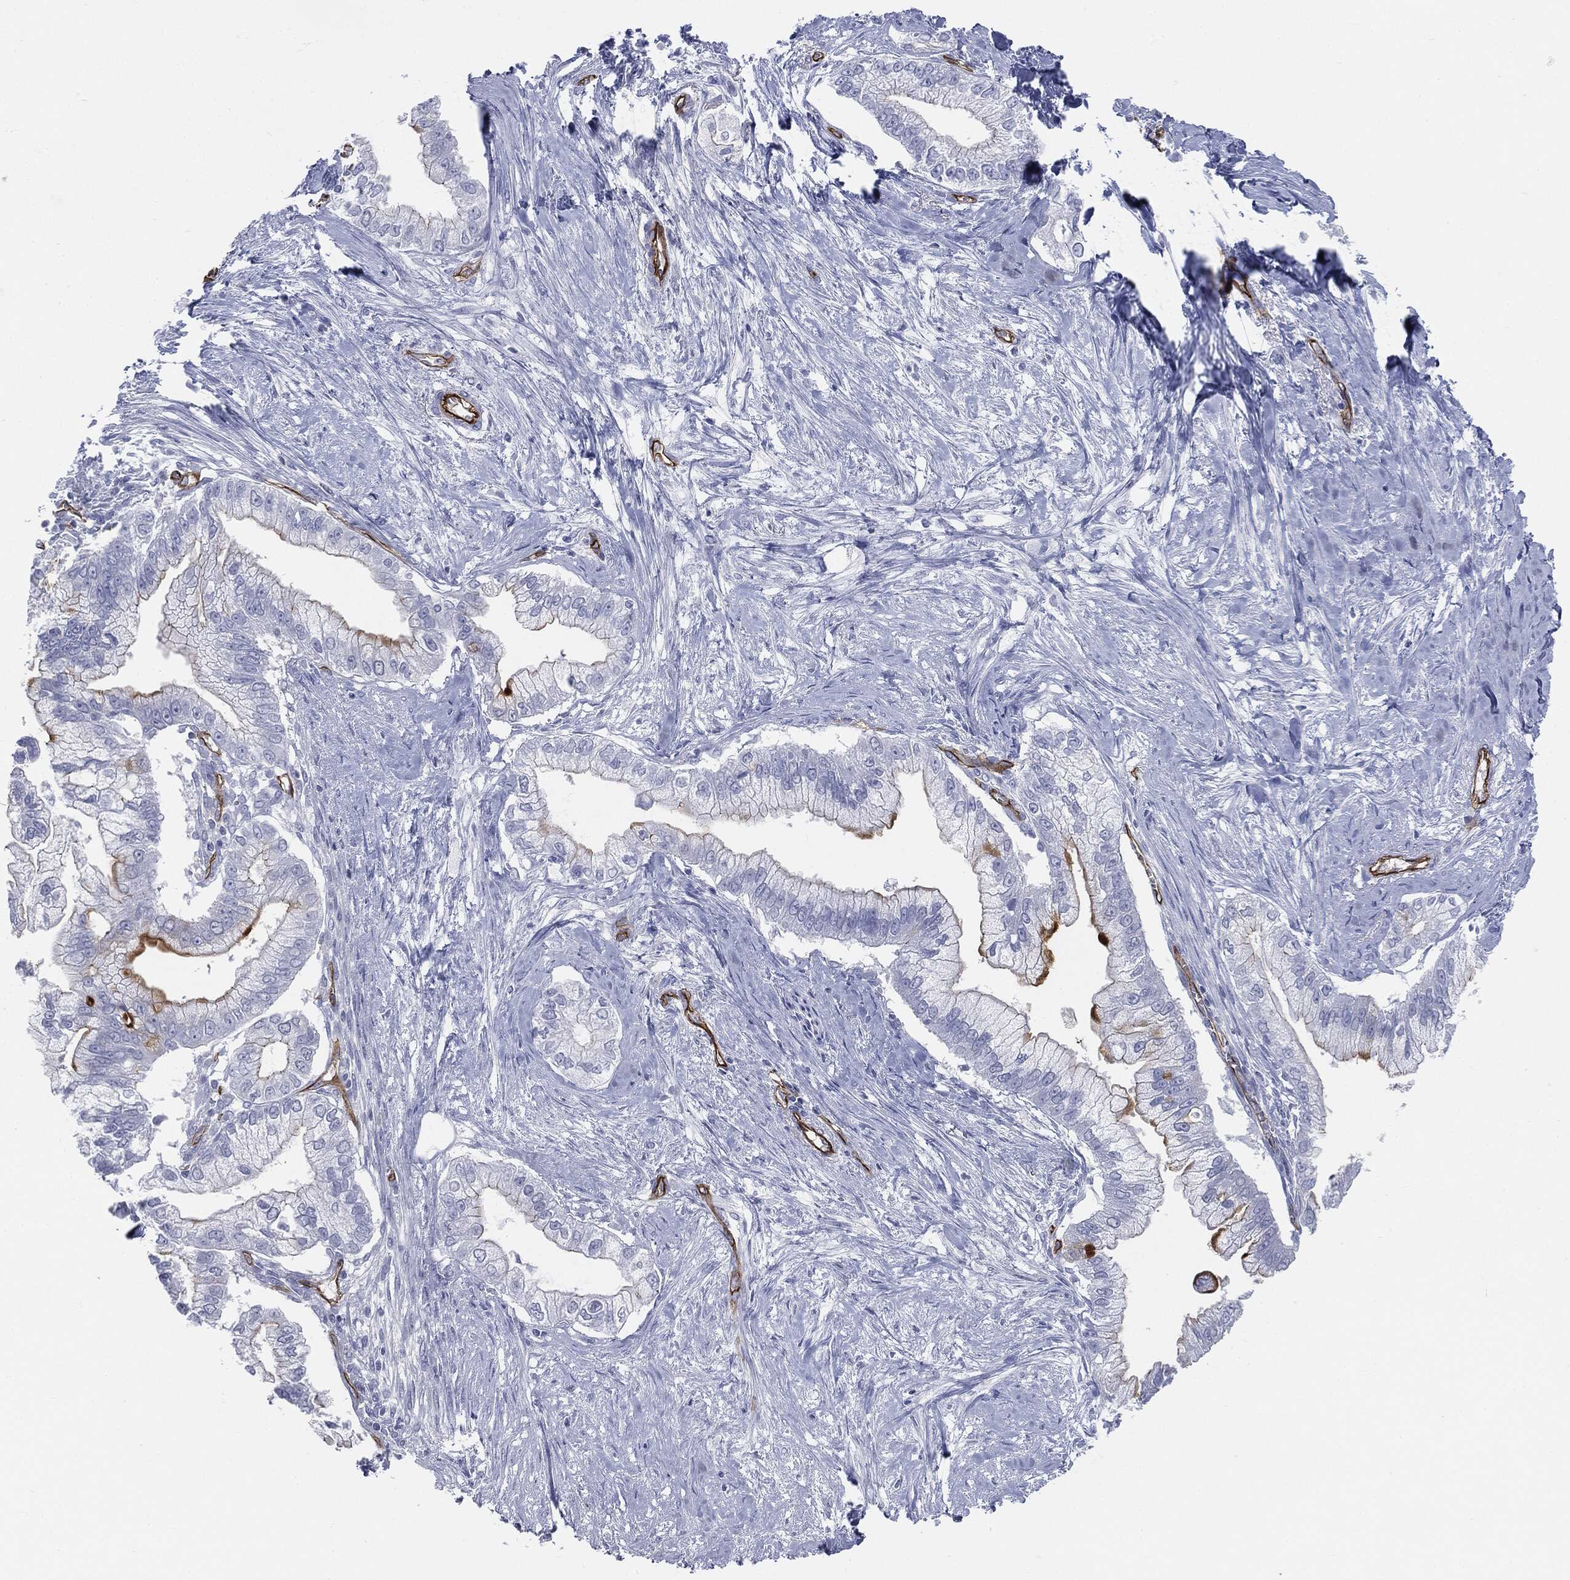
{"staining": {"intensity": "negative", "quantity": "none", "location": "none"}, "tissue": "pancreatic cancer", "cell_type": "Tumor cells", "image_type": "cancer", "snomed": [{"axis": "morphology", "description": "Adenocarcinoma, NOS"}, {"axis": "topography", "description": "Pancreas"}], "caption": "Tumor cells show no significant protein staining in adenocarcinoma (pancreatic). Nuclei are stained in blue.", "gene": "MUC5AC", "patient": {"sex": "male", "age": 70}}